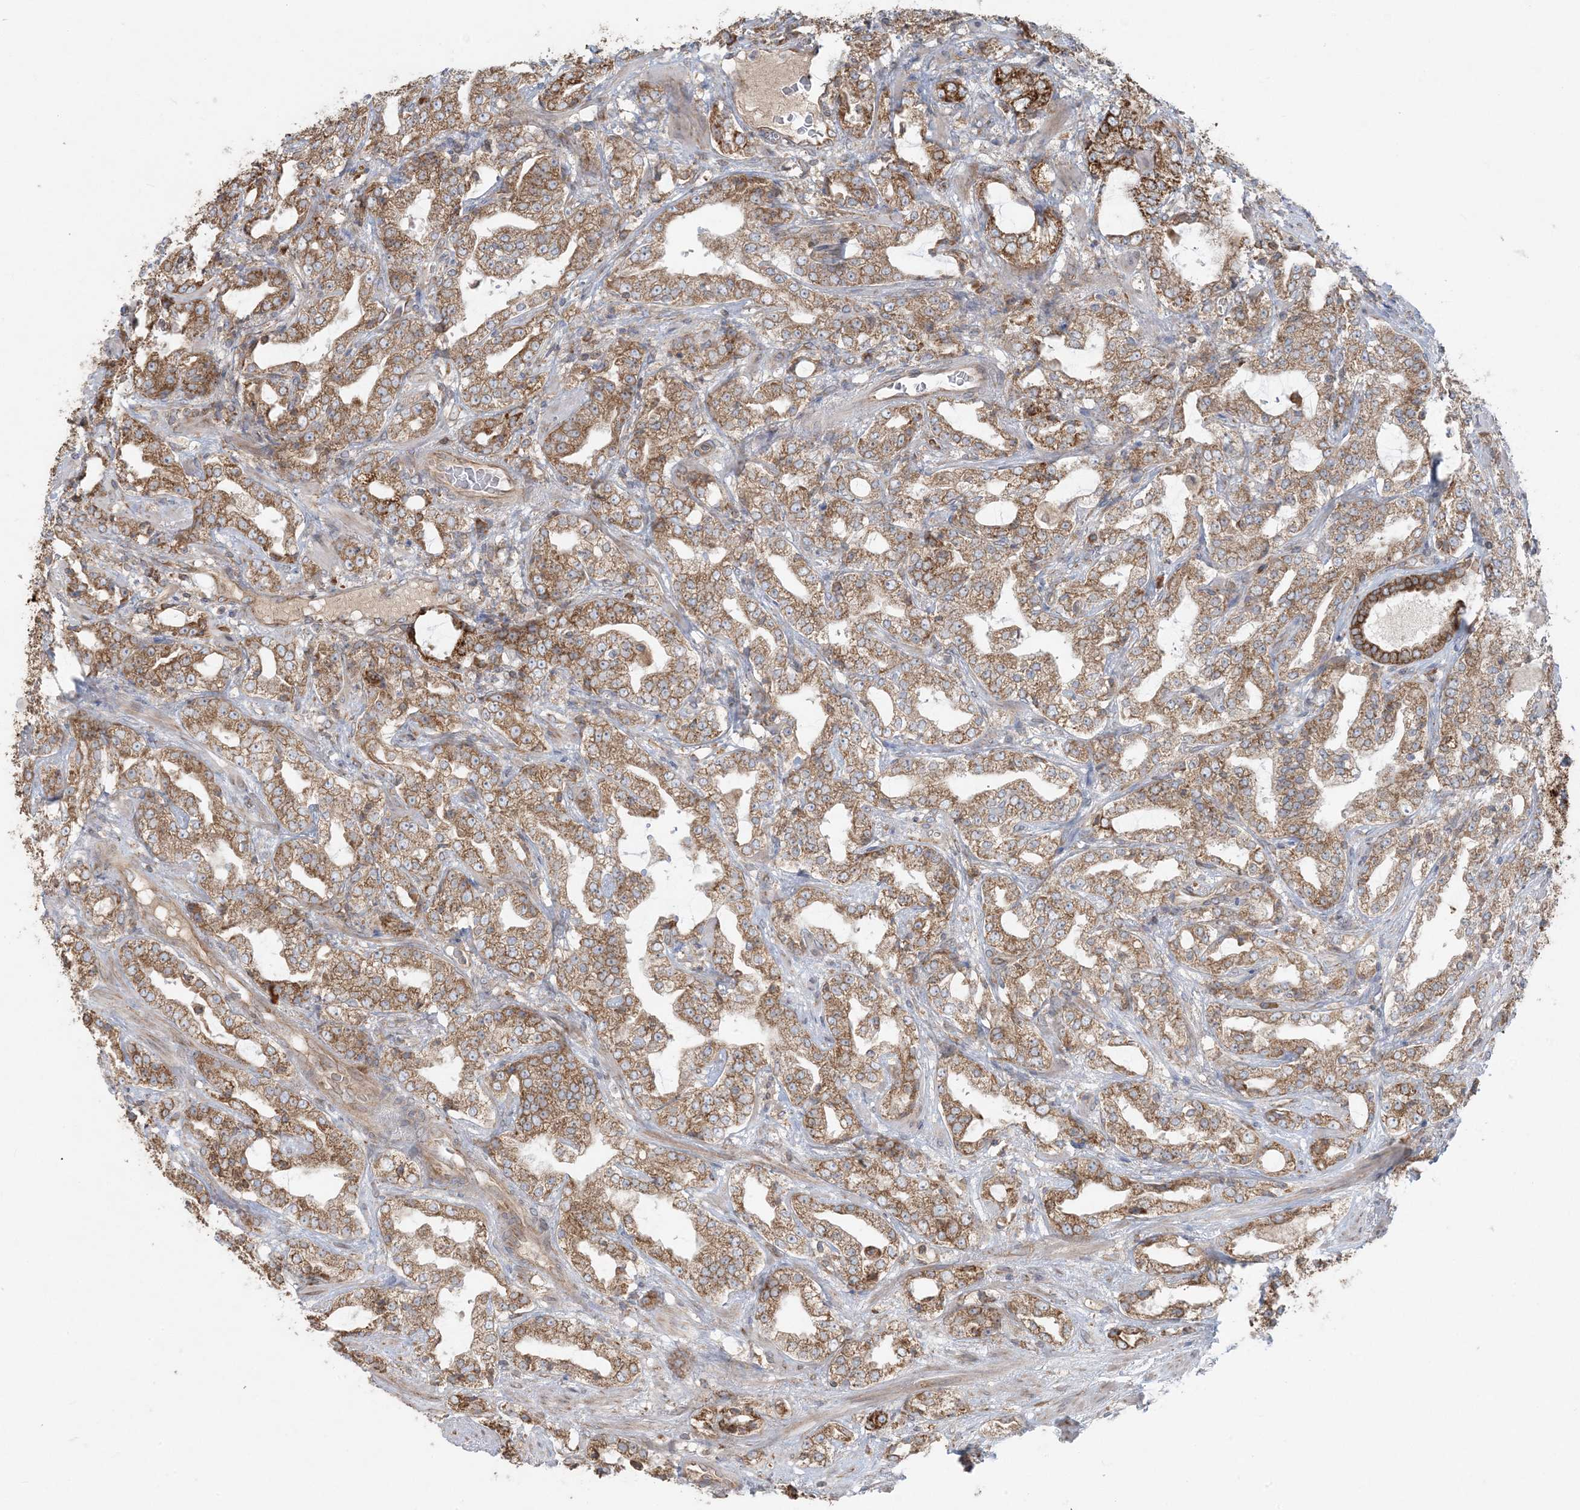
{"staining": {"intensity": "moderate", "quantity": ">75%", "location": "cytoplasmic/membranous"}, "tissue": "prostate cancer", "cell_type": "Tumor cells", "image_type": "cancer", "snomed": [{"axis": "morphology", "description": "Adenocarcinoma, High grade"}, {"axis": "topography", "description": "Prostate"}], "caption": "A micrograph of human prostate cancer (adenocarcinoma (high-grade)) stained for a protein exhibits moderate cytoplasmic/membranous brown staining in tumor cells. The staining was performed using DAB (3,3'-diaminobenzidine), with brown indicating positive protein expression. Nuclei are stained blue with hematoxylin.", "gene": "UBXN4", "patient": {"sex": "male", "age": 64}}